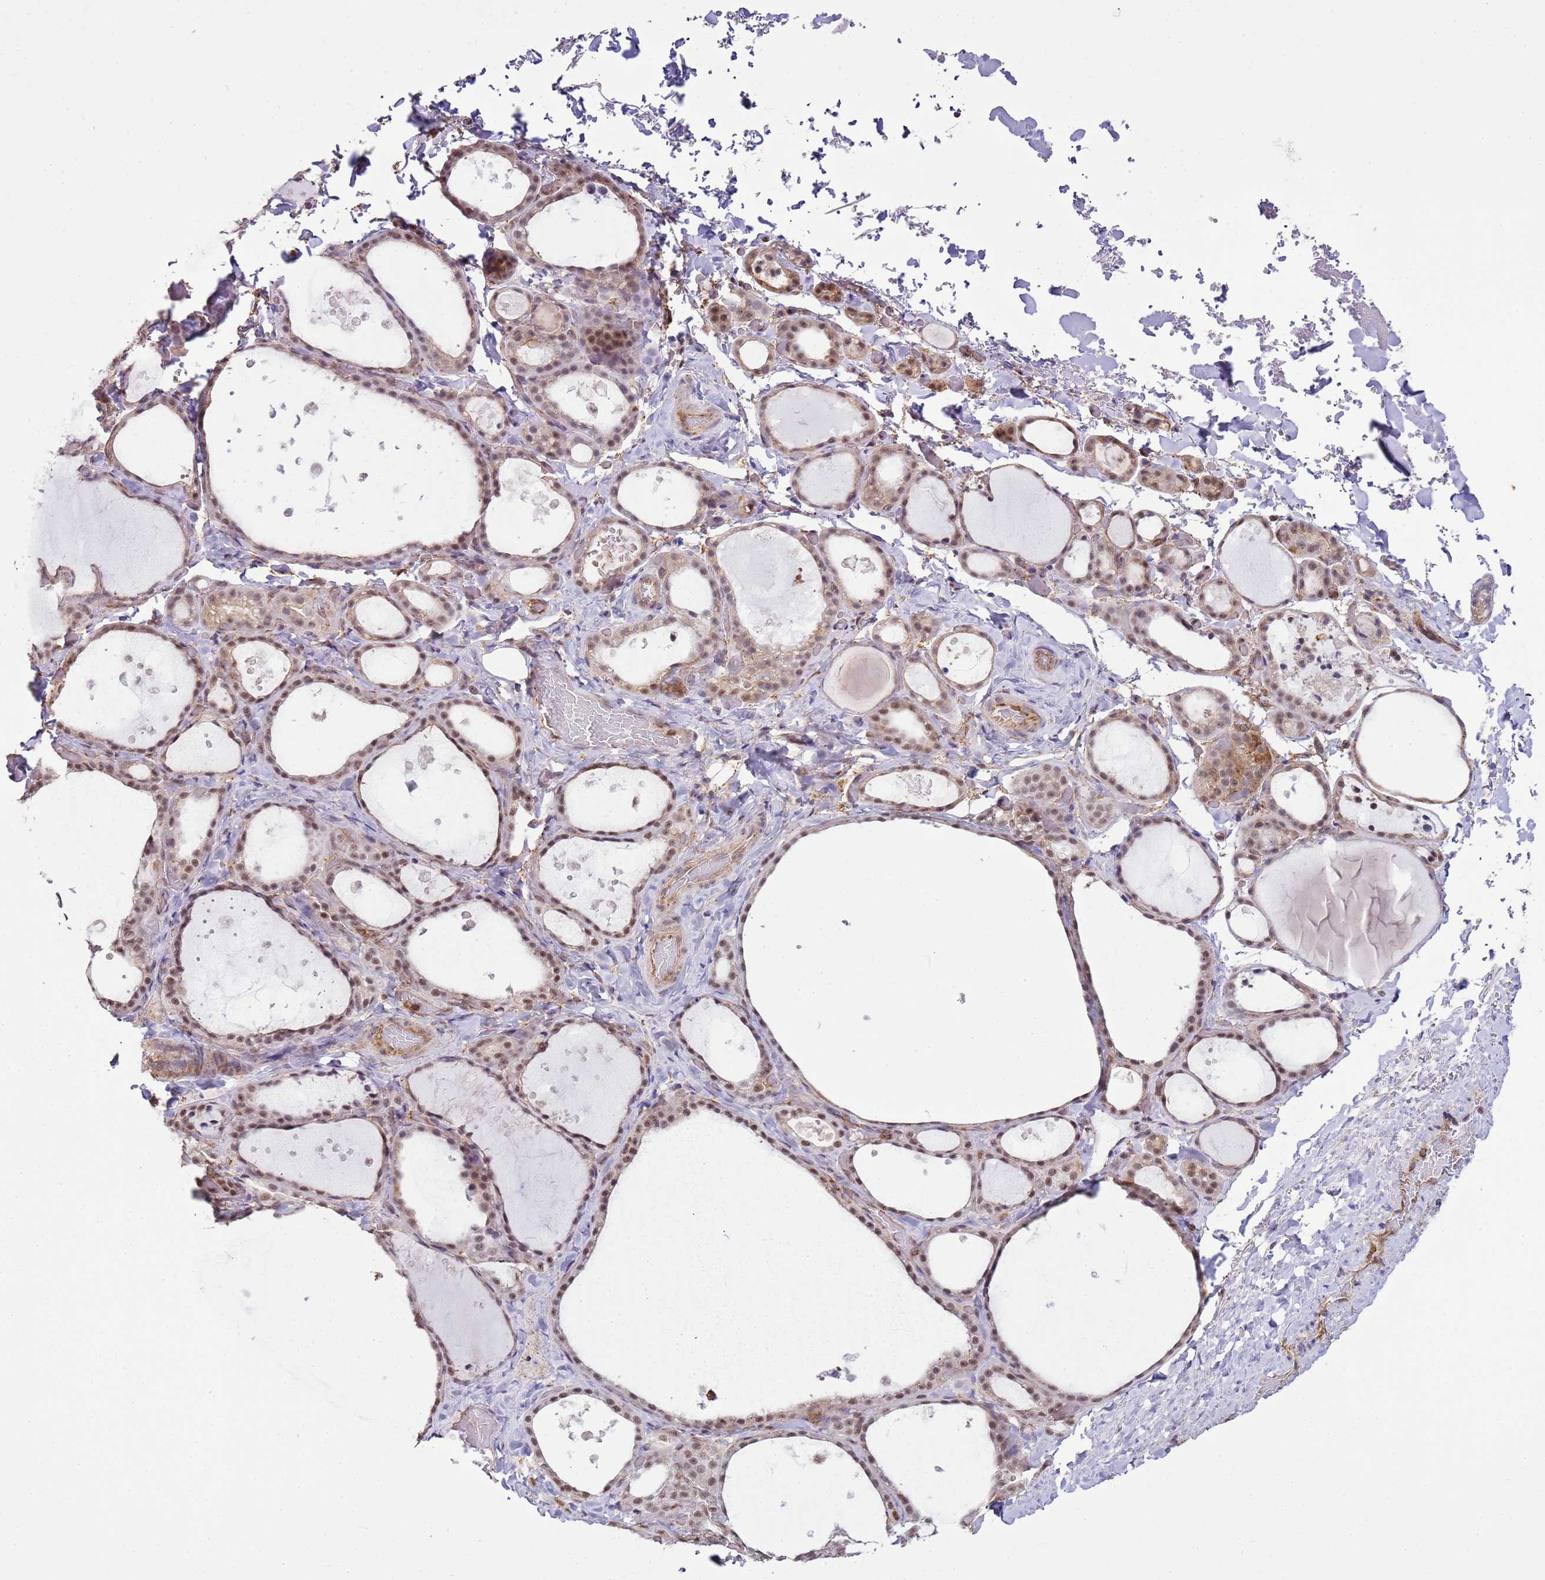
{"staining": {"intensity": "weak", "quantity": ">75%", "location": "cytoplasmic/membranous,nuclear"}, "tissue": "thyroid gland", "cell_type": "Glandular cells", "image_type": "normal", "snomed": [{"axis": "morphology", "description": "Normal tissue, NOS"}, {"axis": "topography", "description": "Thyroid gland"}], "caption": "Immunohistochemical staining of benign thyroid gland shows weak cytoplasmic/membranous,nuclear protein staining in approximately >75% of glandular cells. The staining was performed using DAB (3,3'-diaminobenzidine), with brown indicating positive protein expression. Nuclei are stained blue with hematoxylin.", "gene": "GABRE", "patient": {"sex": "female", "age": 44}}